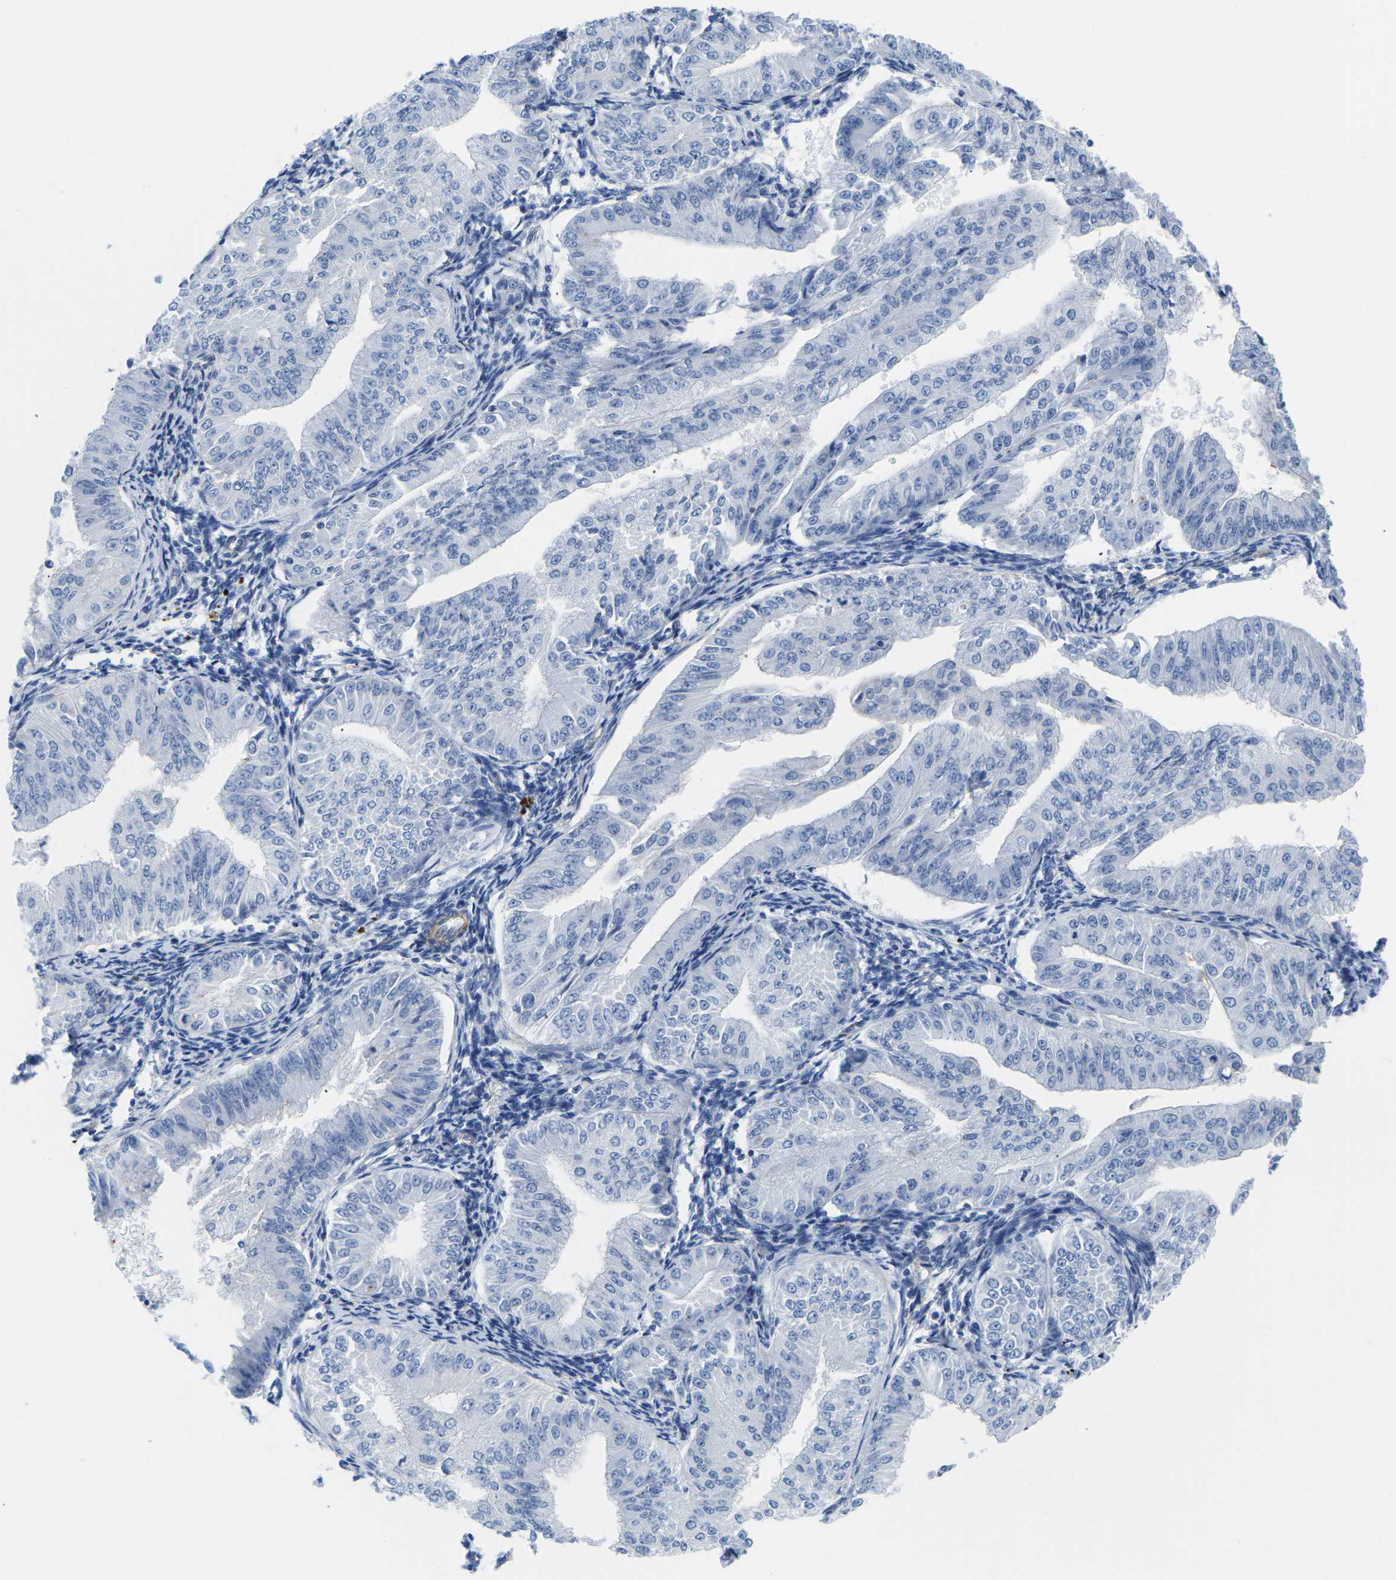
{"staining": {"intensity": "negative", "quantity": "none", "location": "none"}, "tissue": "endometrial cancer", "cell_type": "Tumor cells", "image_type": "cancer", "snomed": [{"axis": "morphology", "description": "Normal tissue, NOS"}, {"axis": "morphology", "description": "Adenocarcinoma, NOS"}, {"axis": "topography", "description": "Endometrium"}], "caption": "IHC image of neoplastic tissue: adenocarcinoma (endometrial) stained with DAB (3,3'-diaminobenzidine) shows no significant protein staining in tumor cells.", "gene": "UPK3A", "patient": {"sex": "female", "age": 53}}